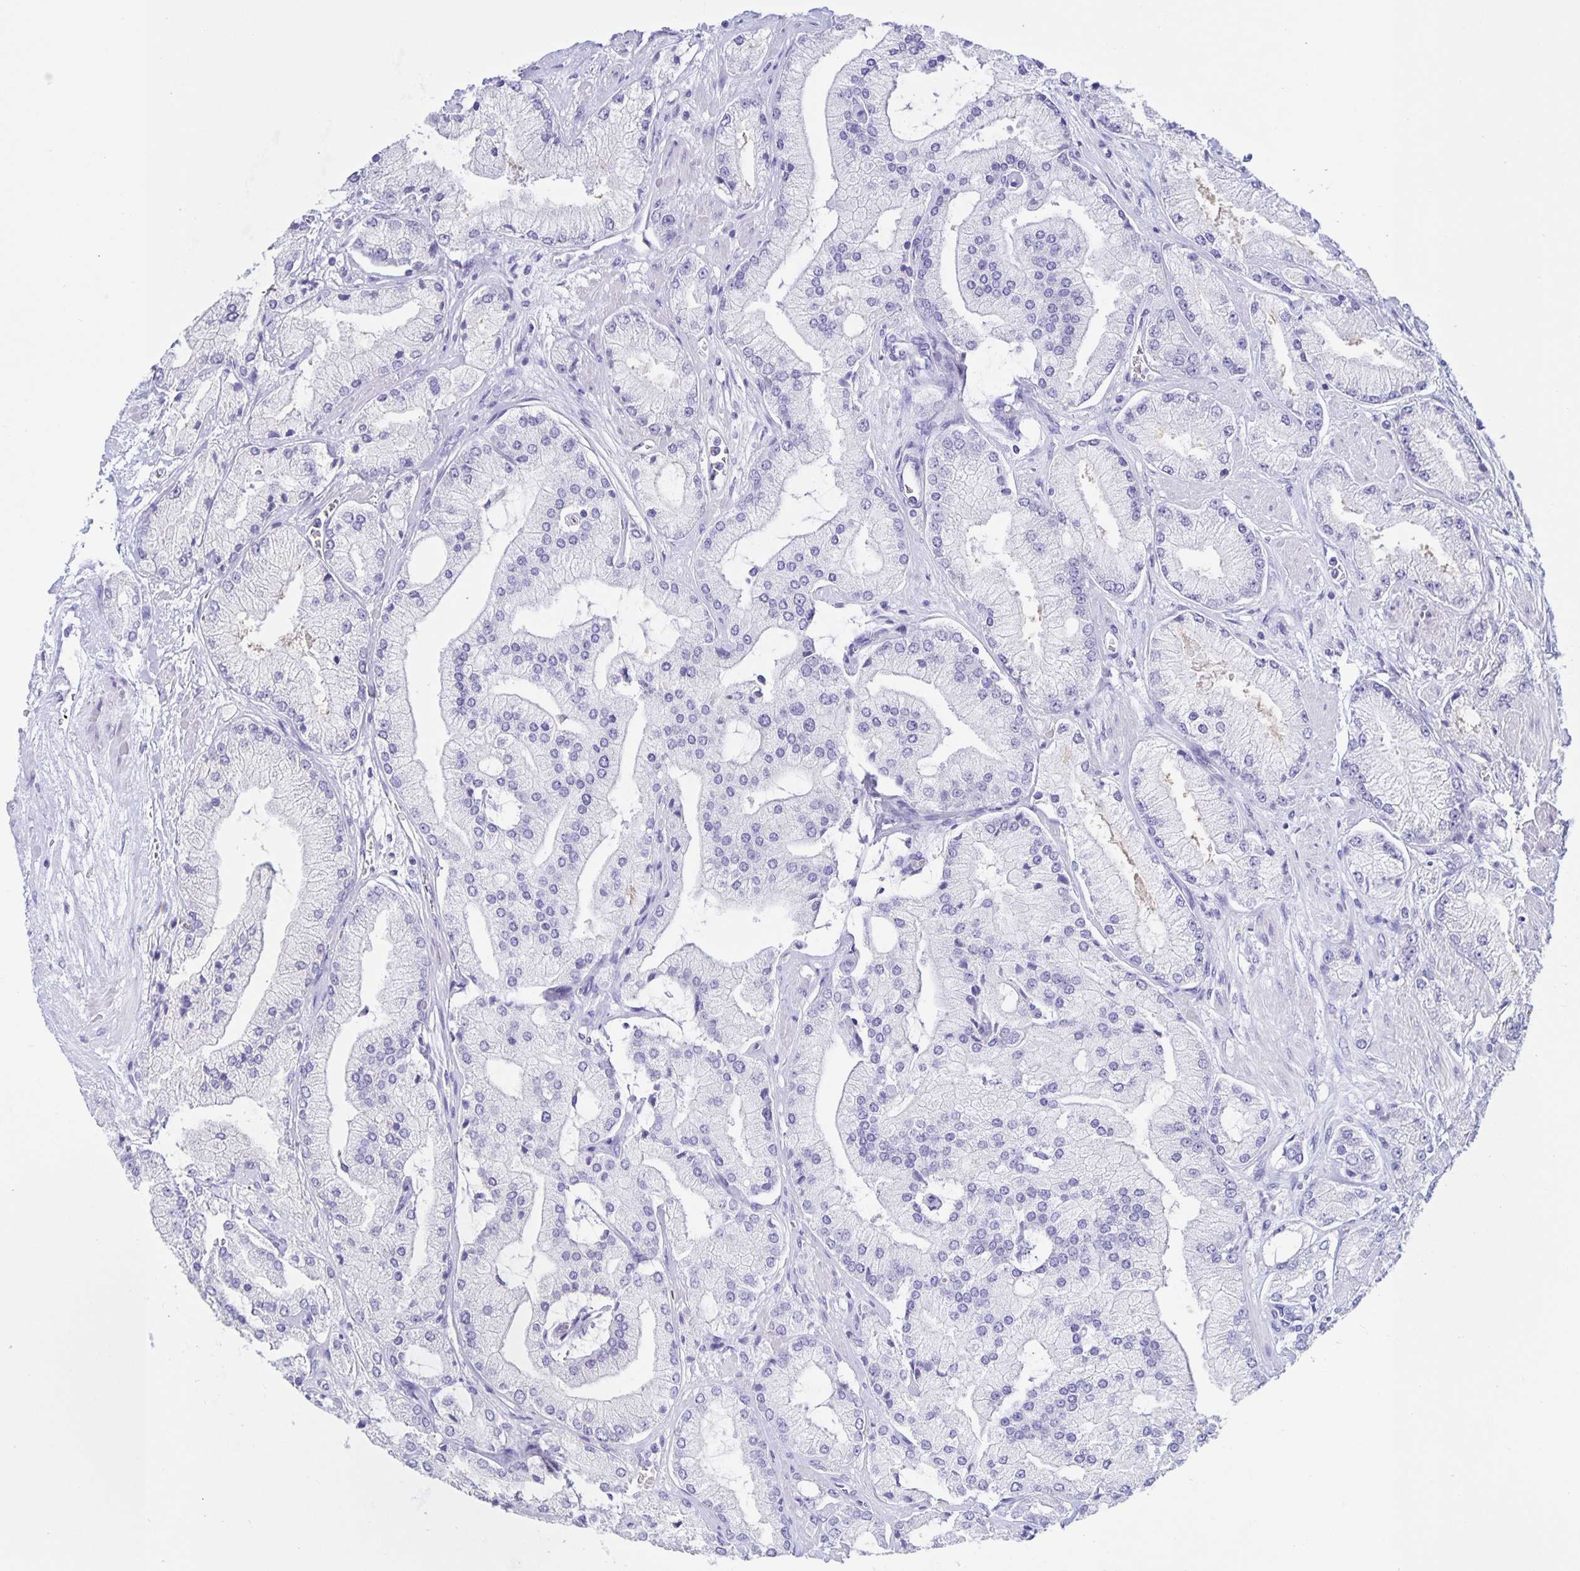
{"staining": {"intensity": "negative", "quantity": "none", "location": "none"}, "tissue": "prostate cancer", "cell_type": "Tumor cells", "image_type": "cancer", "snomed": [{"axis": "morphology", "description": "Adenocarcinoma, High grade"}, {"axis": "topography", "description": "Prostate"}], "caption": "Tumor cells show no significant expression in prostate cancer.", "gene": "DMBT1", "patient": {"sex": "male", "age": 68}}